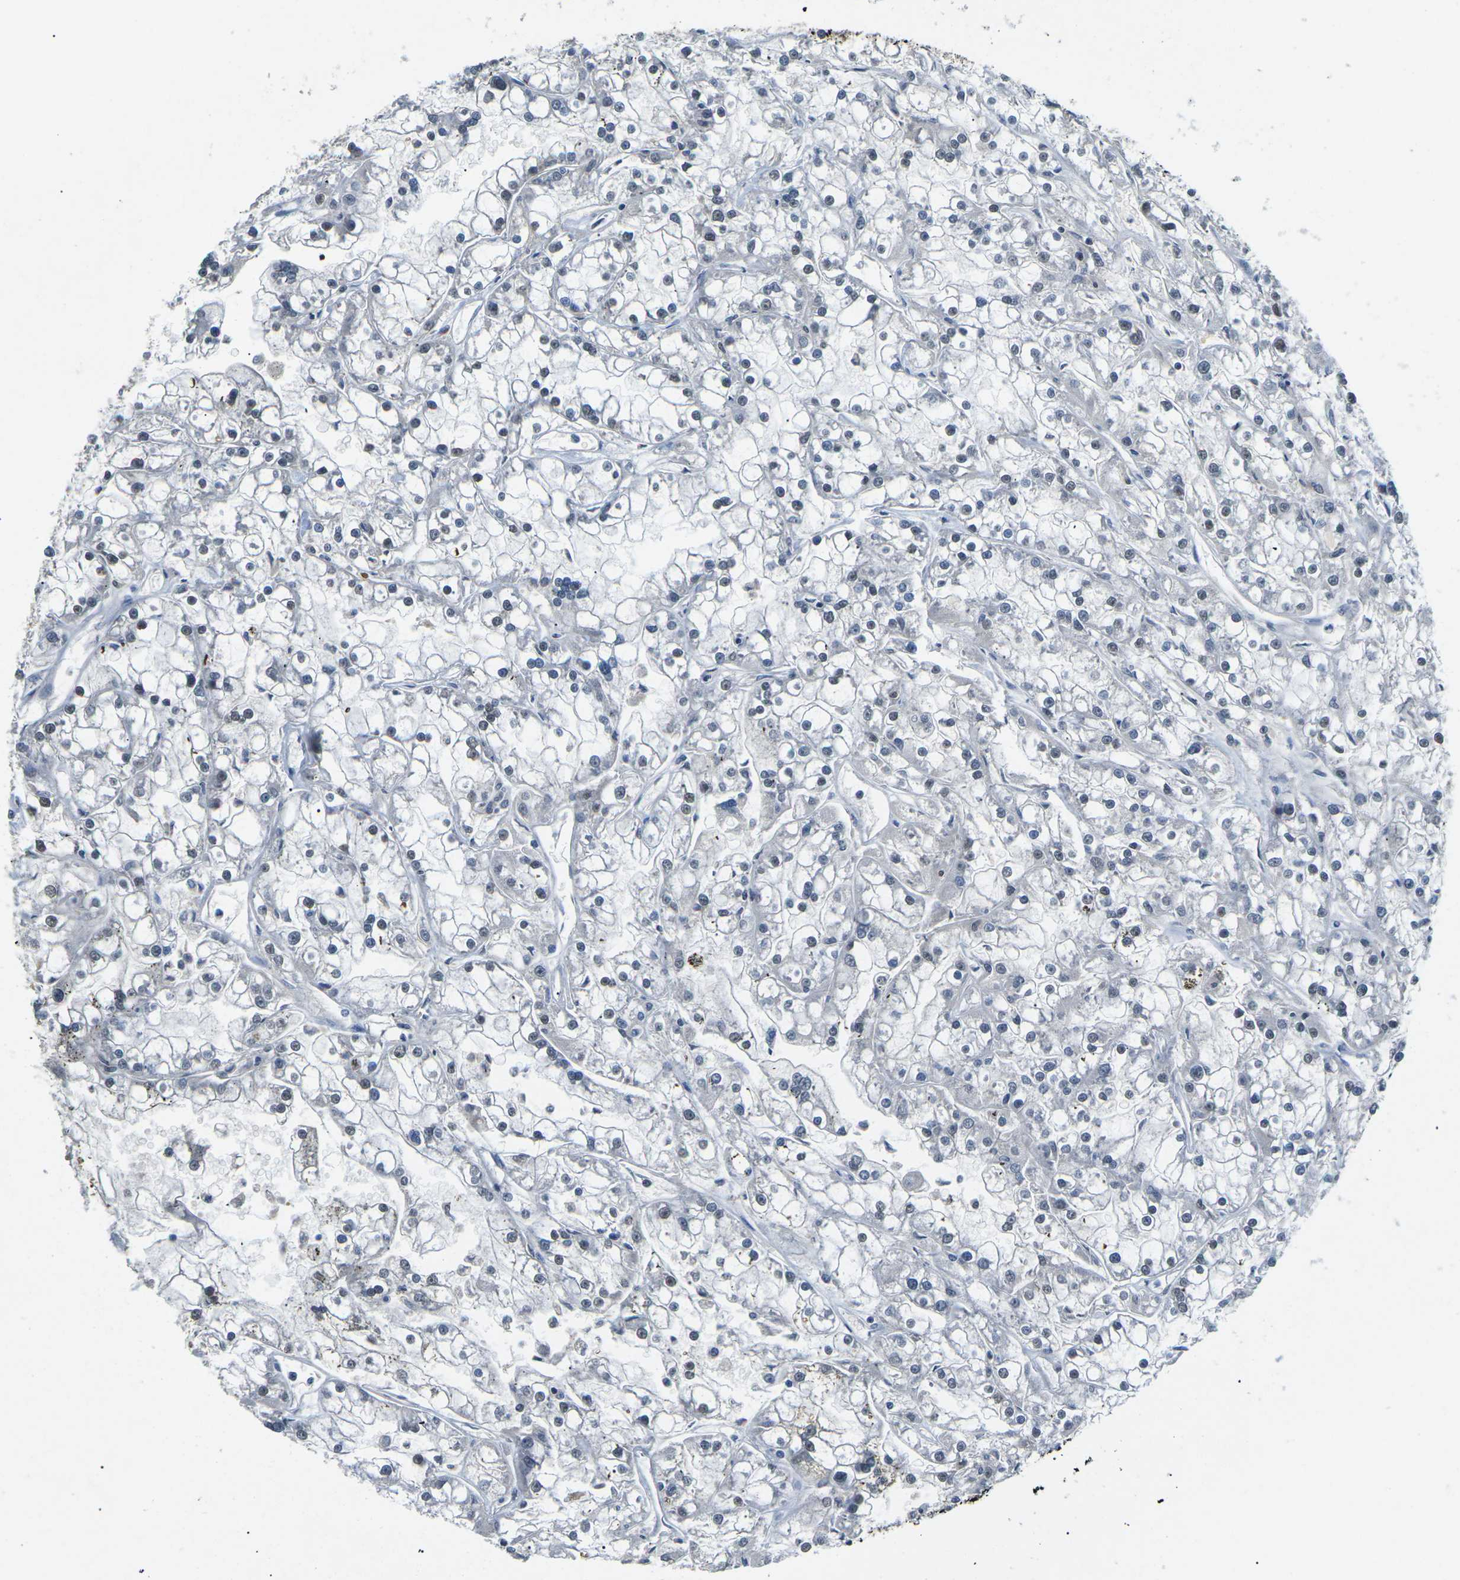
{"staining": {"intensity": "weak", "quantity": "<25%", "location": "nuclear"}, "tissue": "renal cancer", "cell_type": "Tumor cells", "image_type": "cancer", "snomed": [{"axis": "morphology", "description": "Adenocarcinoma, NOS"}, {"axis": "topography", "description": "Kidney"}], "caption": "High power microscopy image of an IHC histopathology image of renal cancer (adenocarcinoma), revealing no significant staining in tumor cells. Brightfield microscopy of IHC stained with DAB (3,3'-diaminobenzidine) (brown) and hematoxylin (blue), captured at high magnification.", "gene": "ERBB4", "patient": {"sex": "female", "age": 52}}